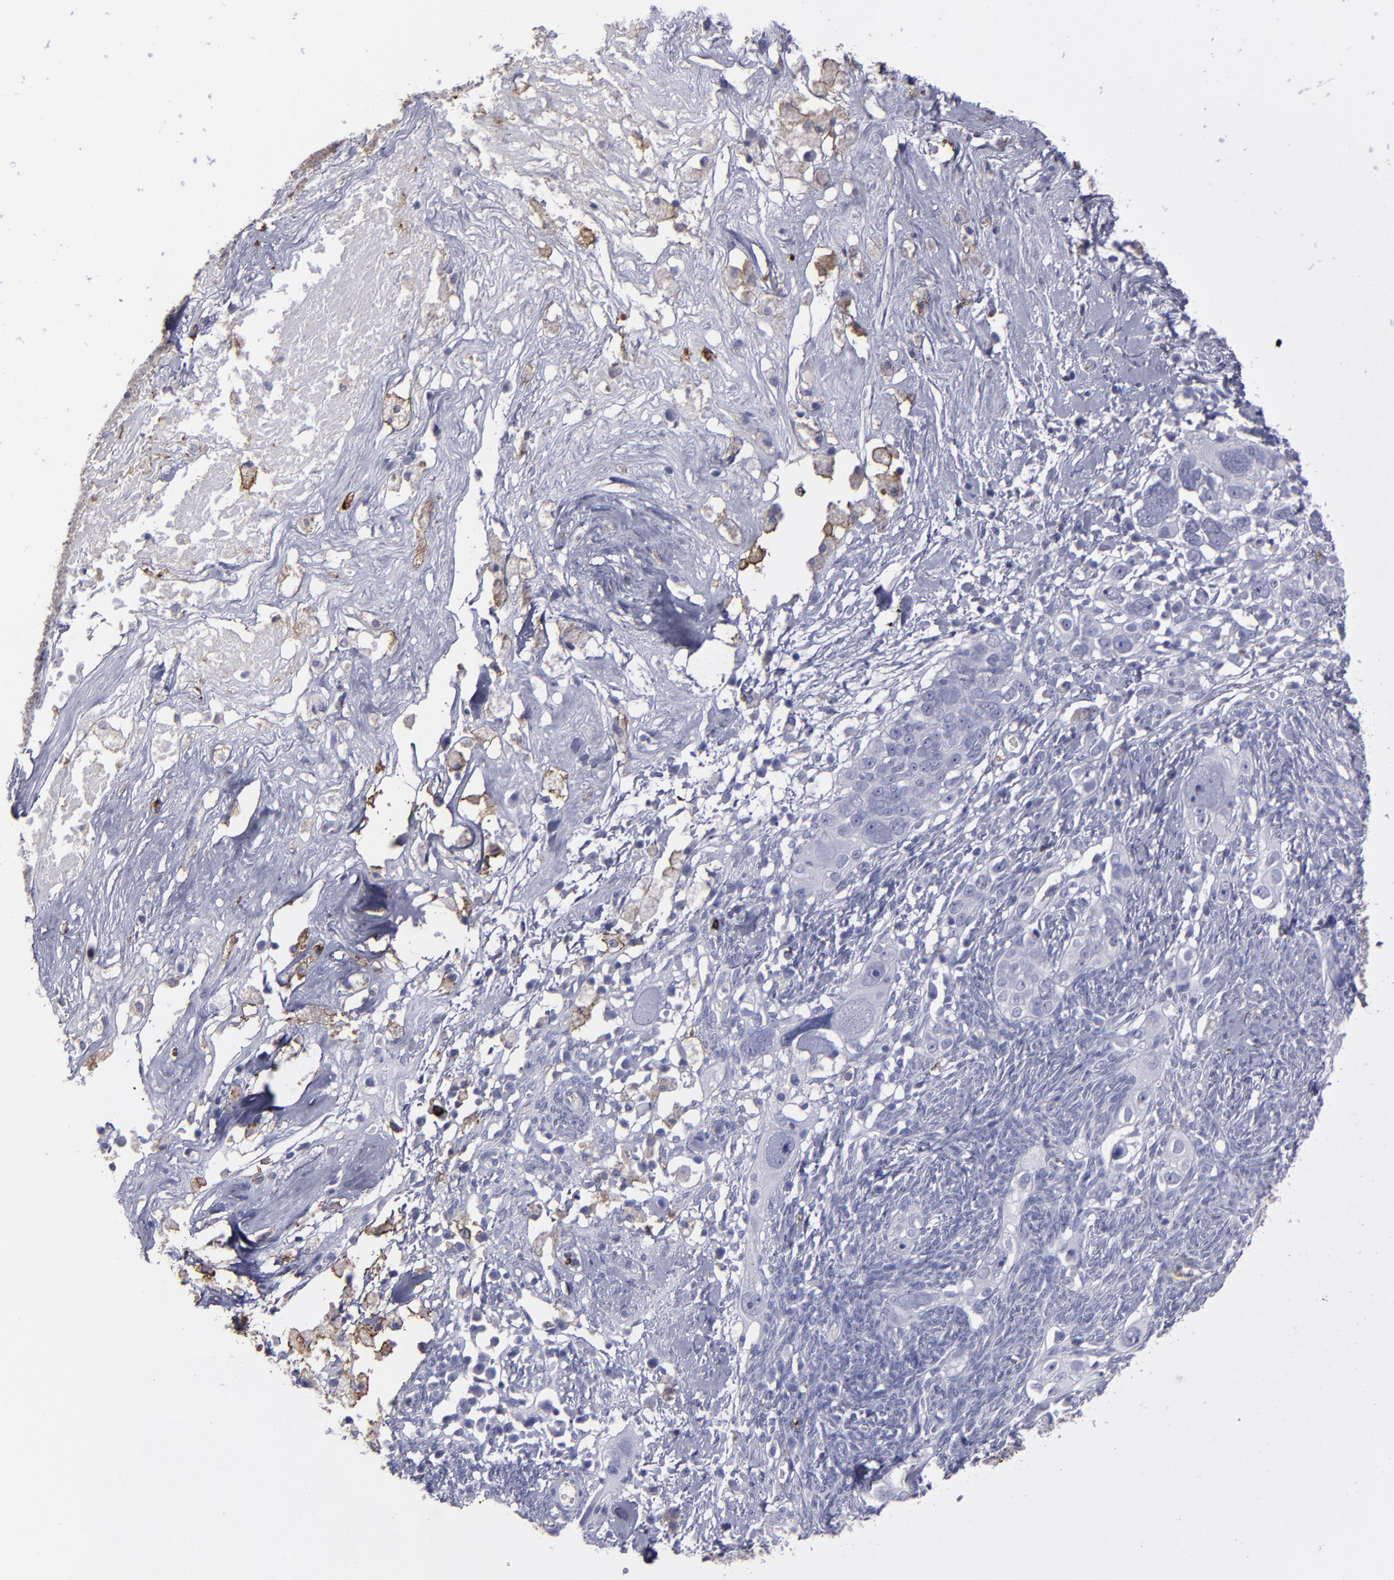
{"staining": {"intensity": "negative", "quantity": "none", "location": "none"}, "tissue": "ovarian cancer", "cell_type": "Tumor cells", "image_type": "cancer", "snomed": [{"axis": "morphology", "description": "Normal tissue, NOS"}, {"axis": "morphology", "description": "Cystadenocarcinoma, serous, NOS"}, {"axis": "topography", "description": "Ovary"}], "caption": "Immunohistochemistry histopathology image of neoplastic tissue: human ovarian serous cystadenocarcinoma stained with DAB reveals no significant protein expression in tumor cells.", "gene": "CD36", "patient": {"sex": "female", "age": 62}}